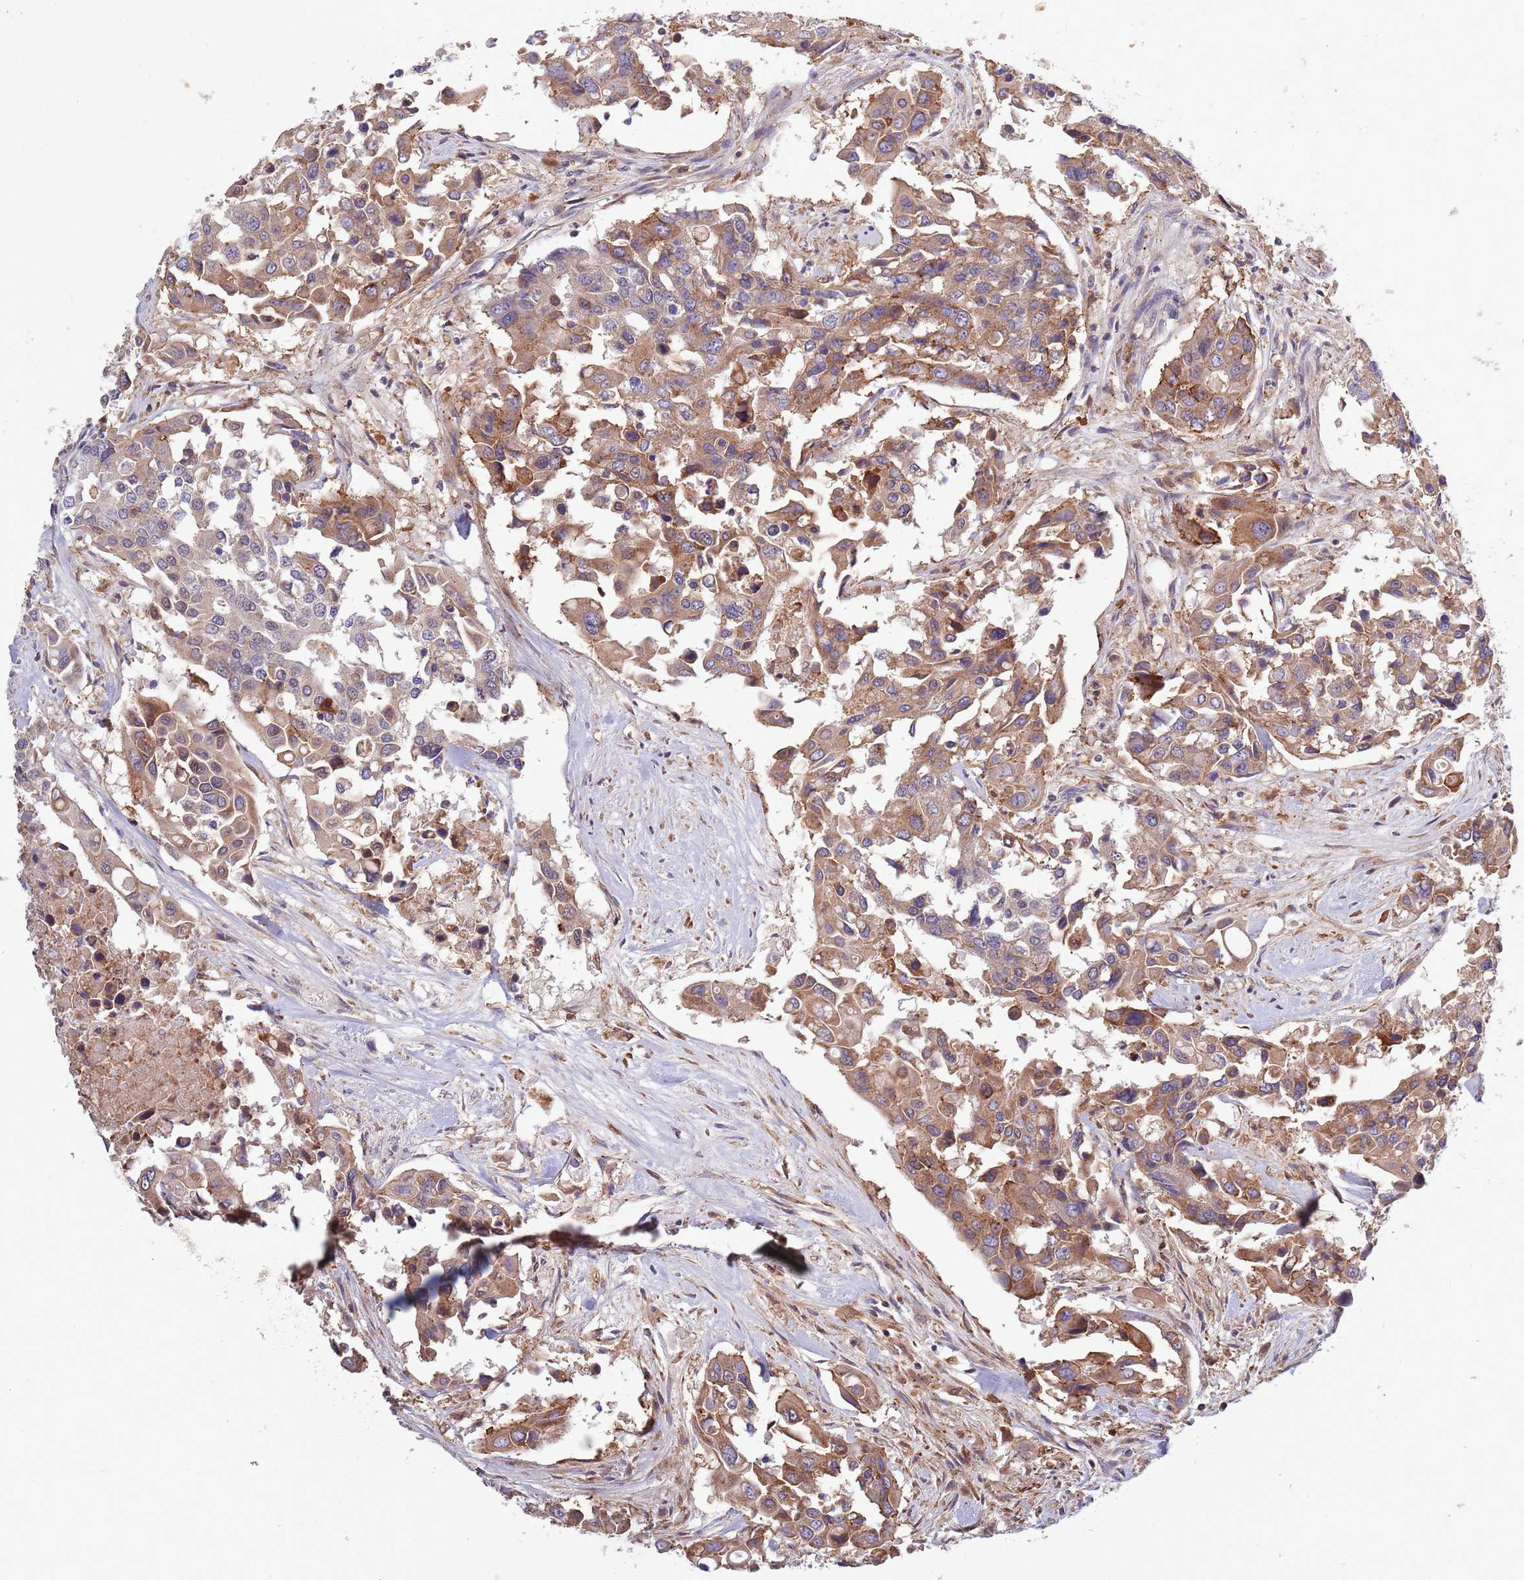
{"staining": {"intensity": "moderate", "quantity": ">75%", "location": "cytoplasmic/membranous"}, "tissue": "colorectal cancer", "cell_type": "Tumor cells", "image_type": "cancer", "snomed": [{"axis": "morphology", "description": "Adenocarcinoma, NOS"}, {"axis": "topography", "description": "Colon"}], "caption": "Immunohistochemical staining of human colorectal cancer displays medium levels of moderate cytoplasmic/membranous positivity in about >75% of tumor cells.", "gene": "CCNJL", "patient": {"sex": "male", "age": 77}}